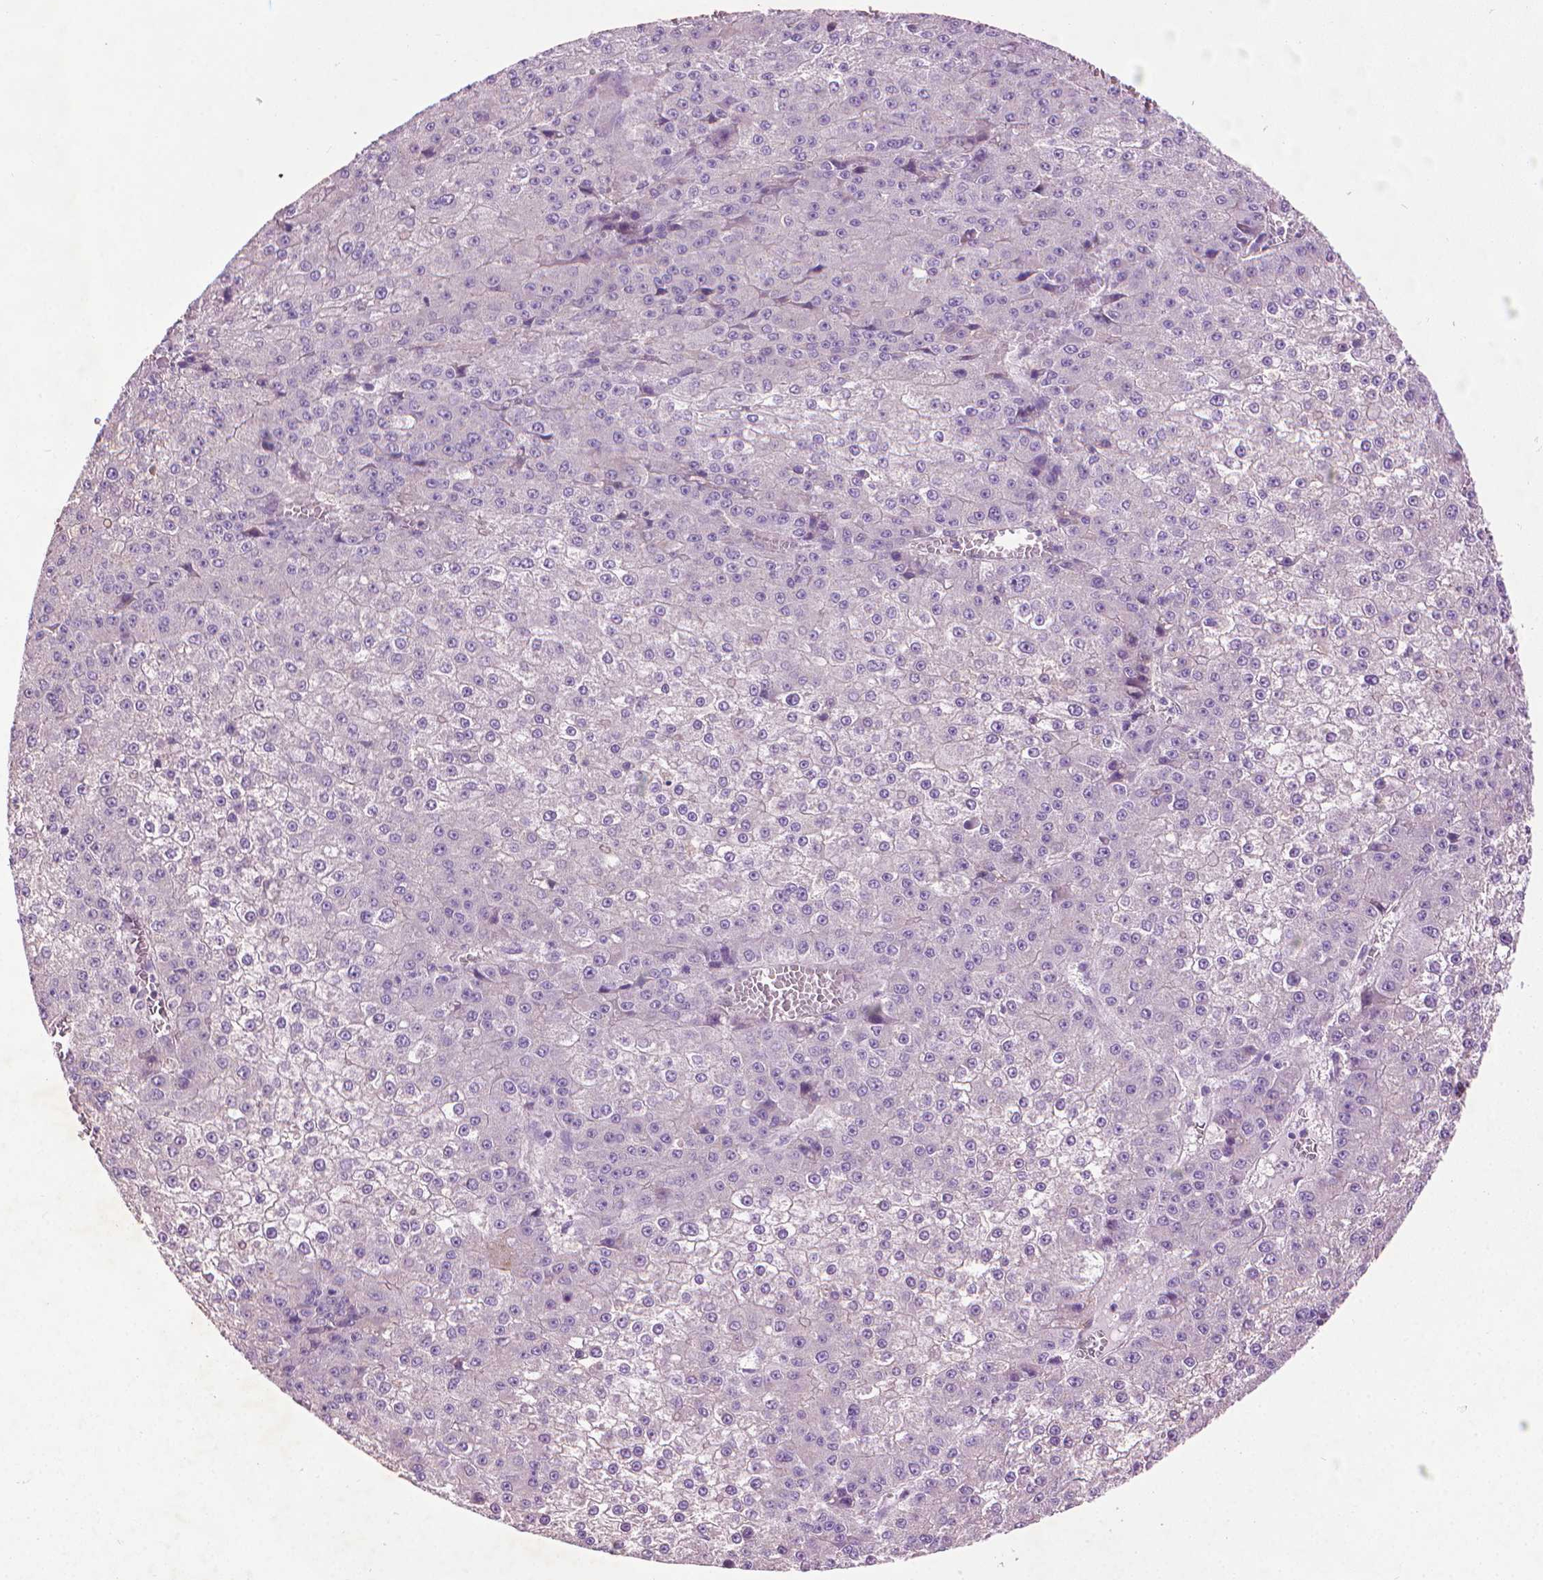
{"staining": {"intensity": "negative", "quantity": "none", "location": "none"}, "tissue": "liver cancer", "cell_type": "Tumor cells", "image_type": "cancer", "snomed": [{"axis": "morphology", "description": "Carcinoma, Hepatocellular, NOS"}, {"axis": "topography", "description": "Liver"}], "caption": "There is no significant positivity in tumor cells of liver hepatocellular carcinoma.", "gene": "AQP10", "patient": {"sex": "female", "age": 73}}